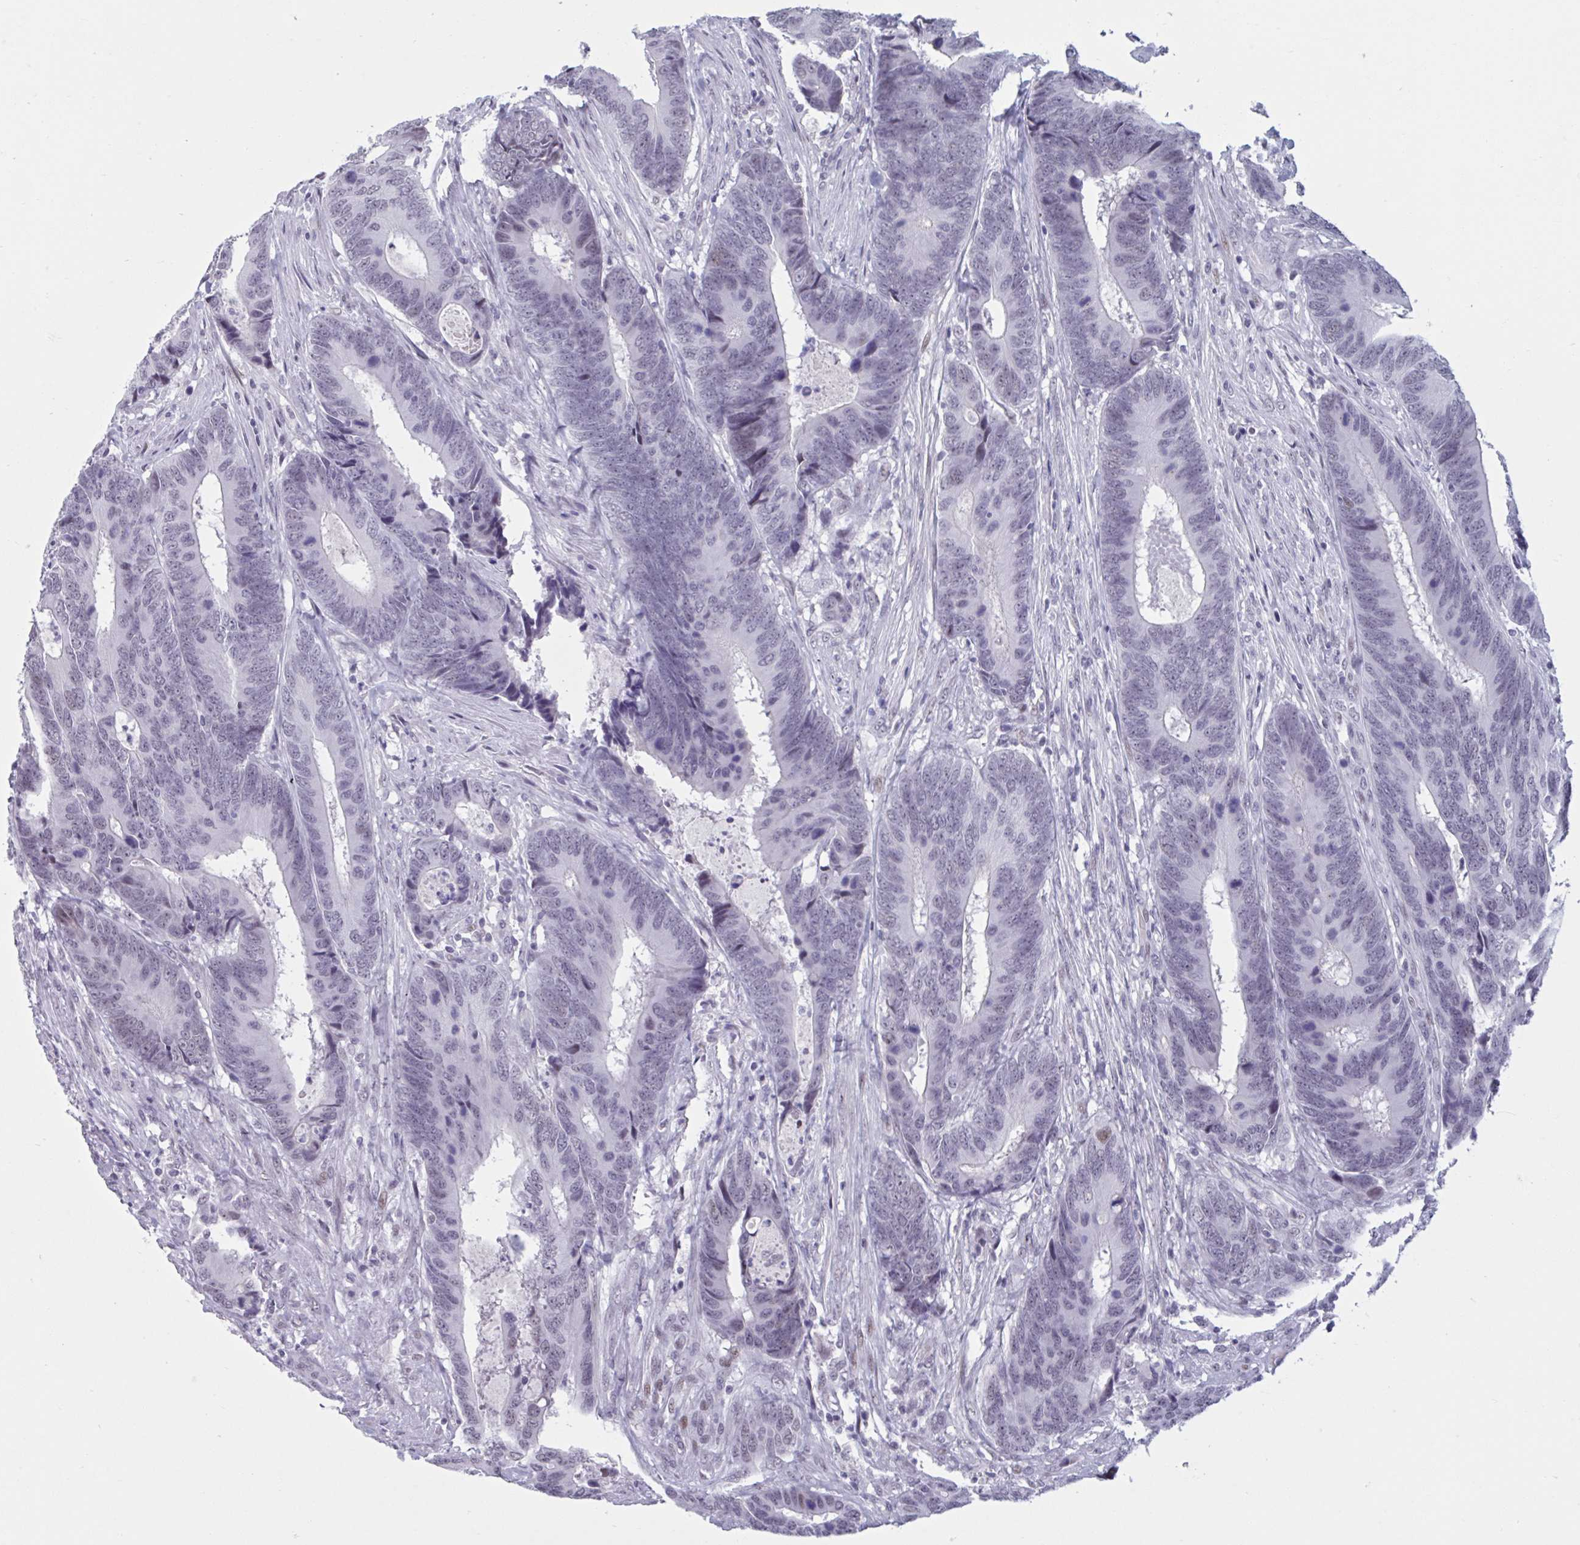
{"staining": {"intensity": "weak", "quantity": "<25%", "location": "nuclear"}, "tissue": "colorectal cancer", "cell_type": "Tumor cells", "image_type": "cancer", "snomed": [{"axis": "morphology", "description": "Adenocarcinoma, NOS"}, {"axis": "topography", "description": "Colon"}], "caption": "A high-resolution micrograph shows immunohistochemistry (IHC) staining of colorectal cancer, which exhibits no significant expression in tumor cells.", "gene": "HSD17B6", "patient": {"sex": "male", "age": 87}}